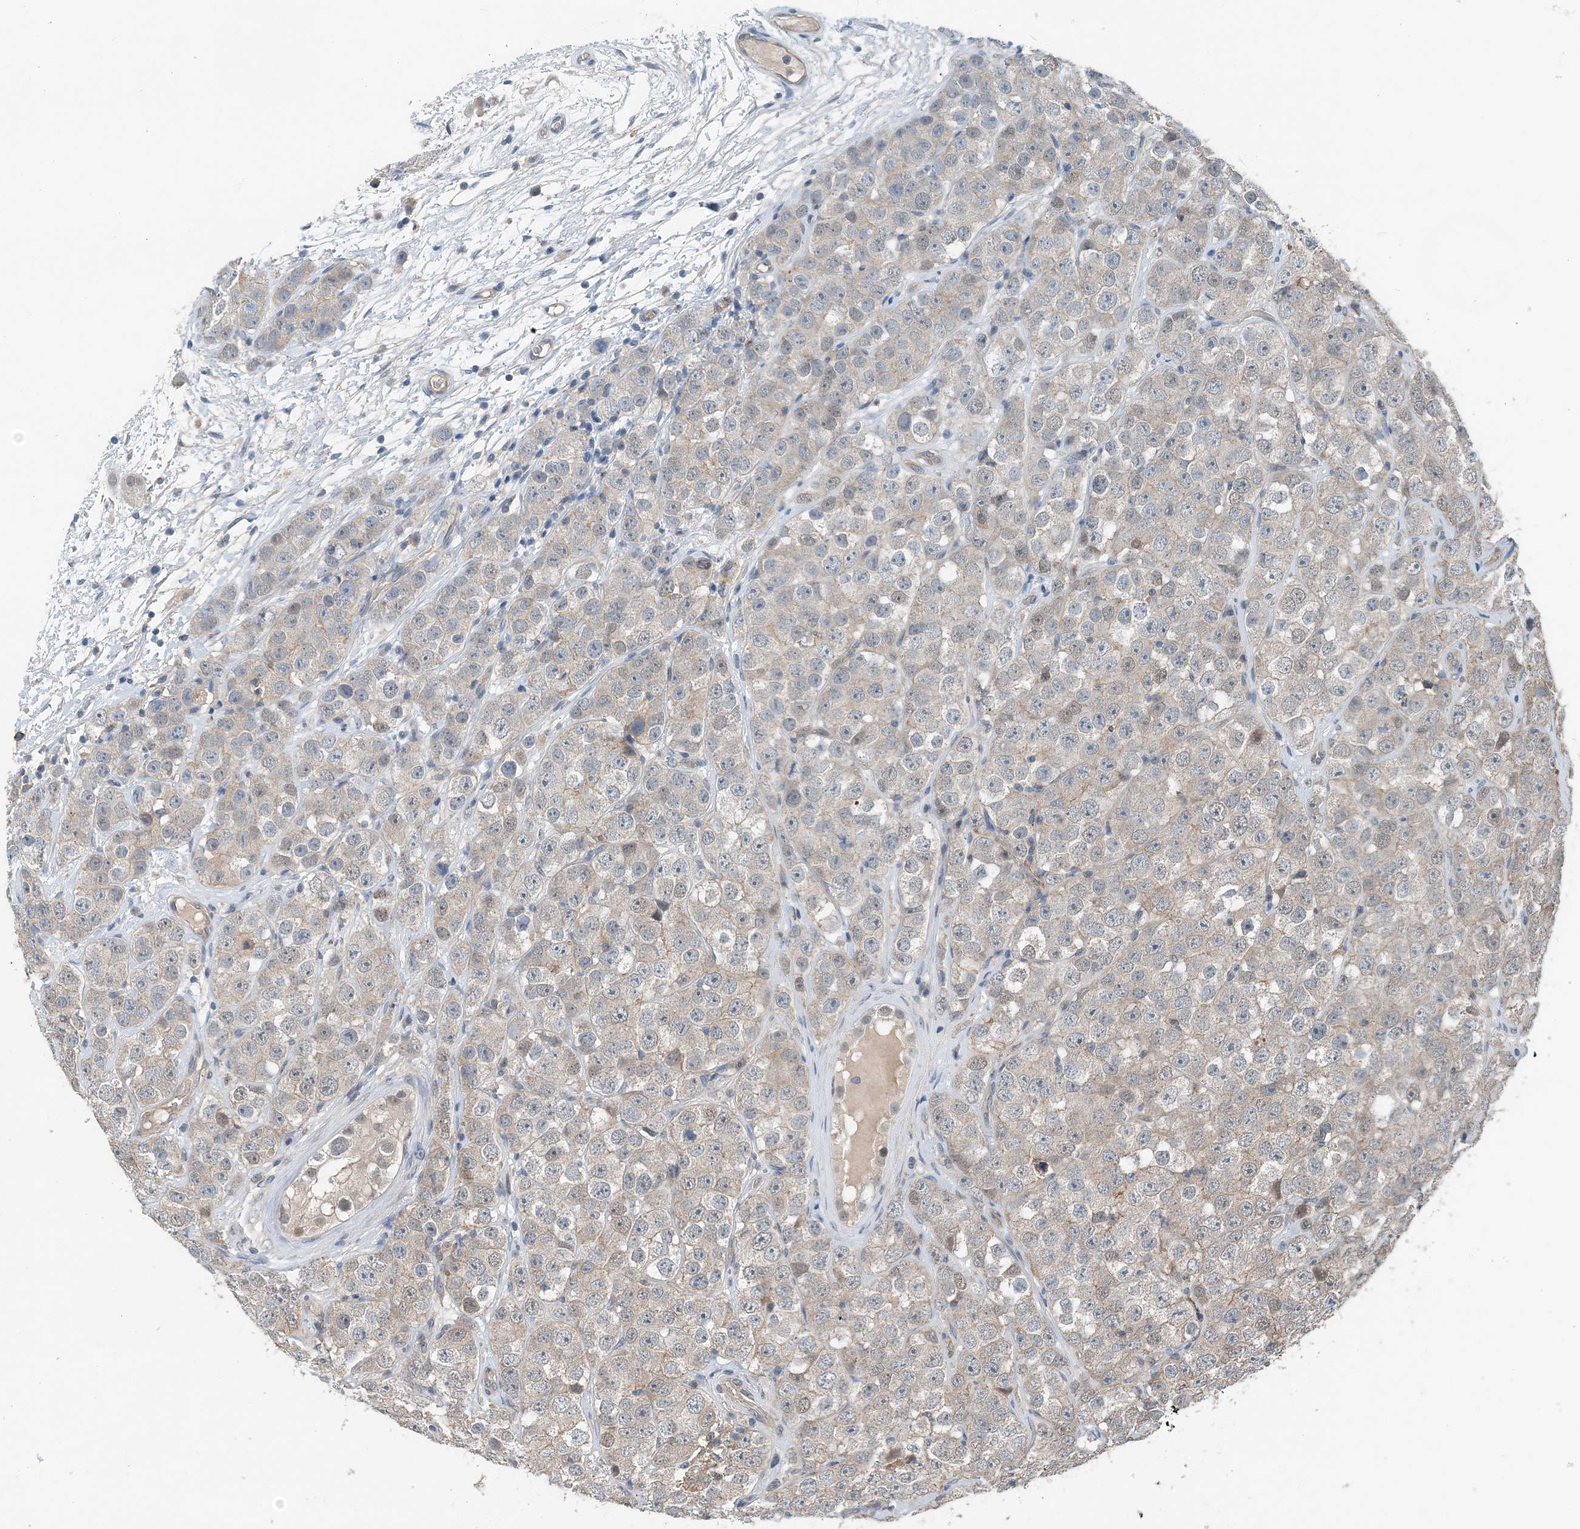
{"staining": {"intensity": "negative", "quantity": "none", "location": "none"}, "tissue": "testis cancer", "cell_type": "Tumor cells", "image_type": "cancer", "snomed": [{"axis": "morphology", "description": "Seminoma, NOS"}, {"axis": "topography", "description": "Testis"}], "caption": "DAB immunohistochemical staining of human seminoma (testis) shows no significant expression in tumor cells.", "gene": "SMPD3", "patient": {"sex": "male", "age": 28}}